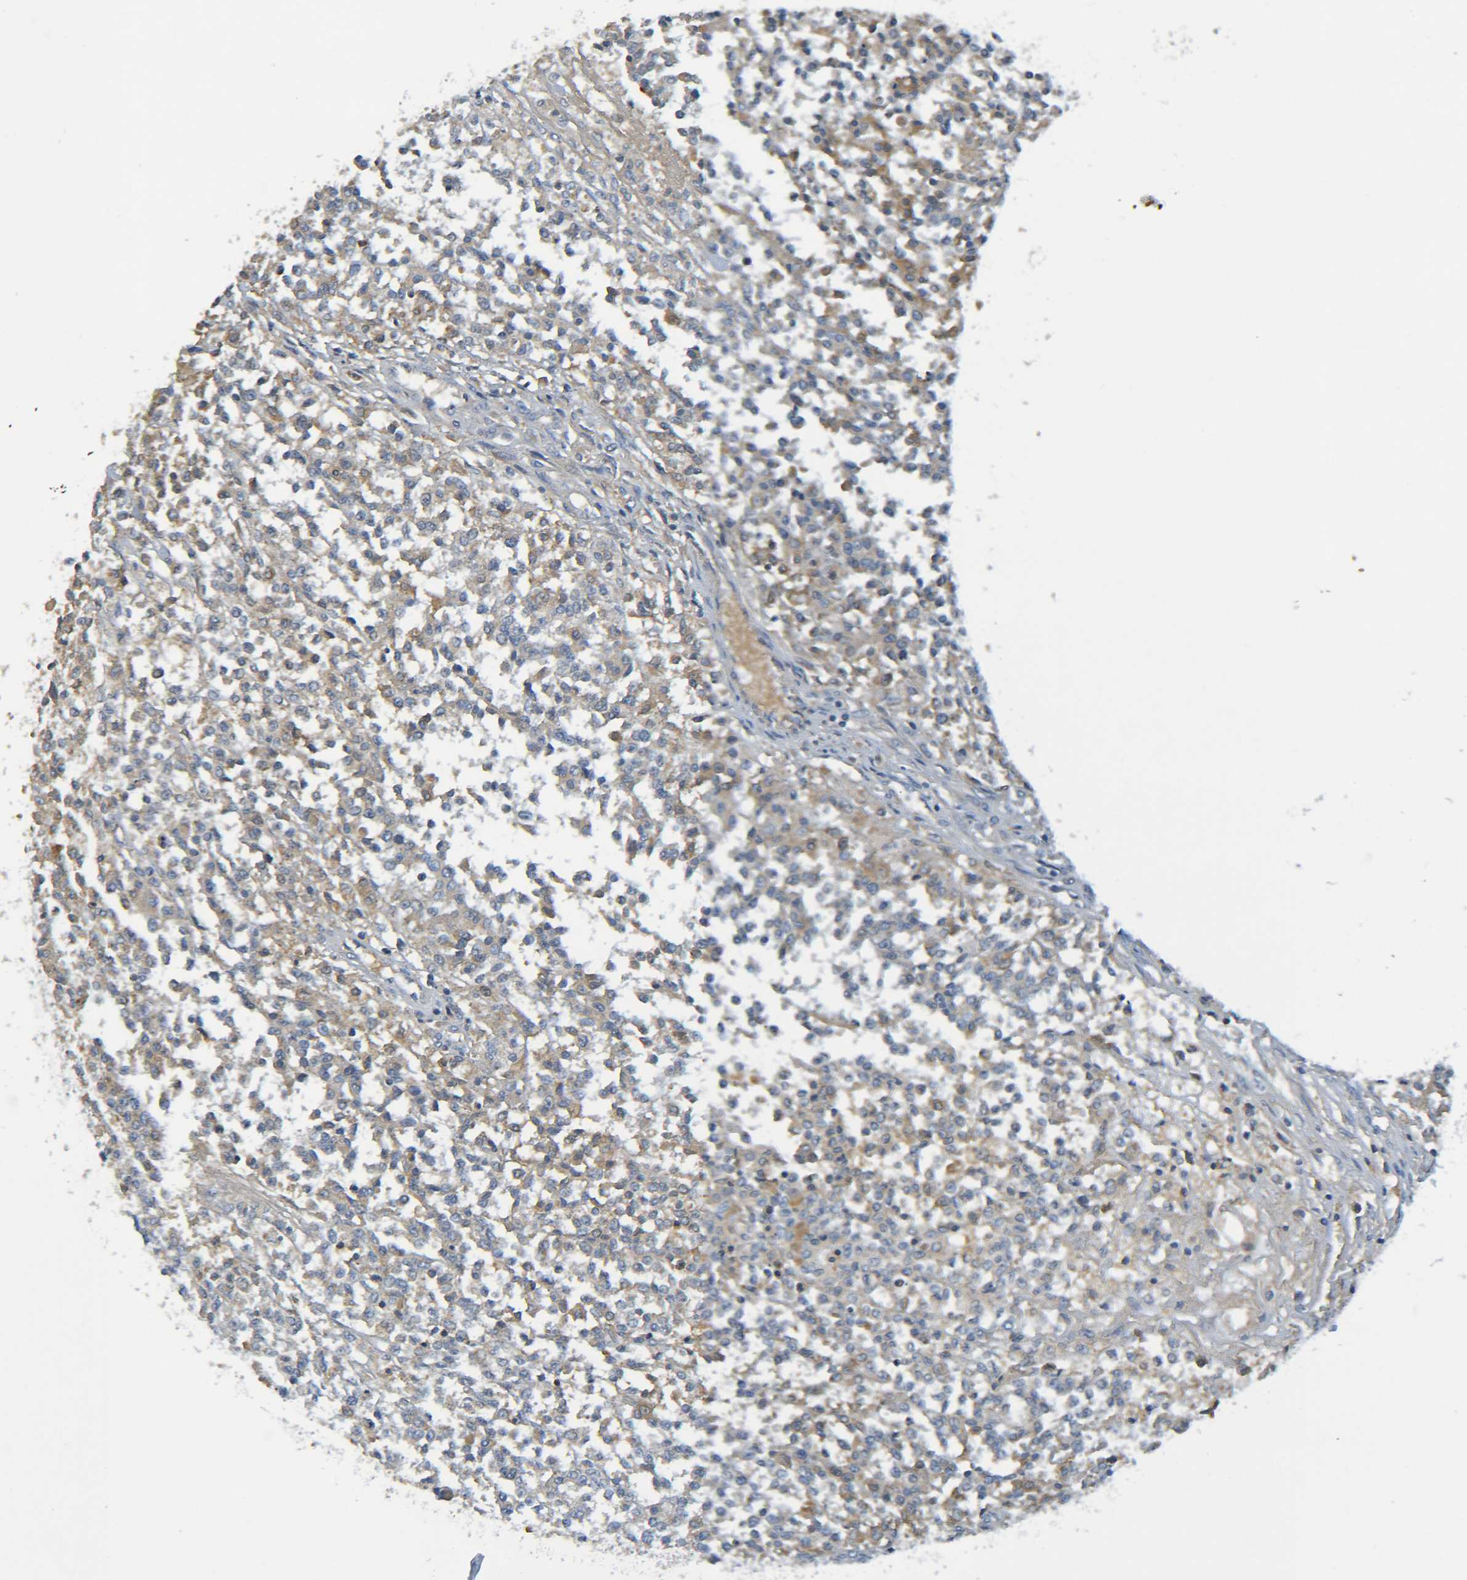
{"staining": {"intensity": "moderate", "quantity": ">75%", "location": "cytoplasmic/membranous"}, "tissue": "testis cancer", "cell_type": "Tumor cells", "image_type": "cancer", "snomed": [{"axis": "morphology", "description": "Seminoma, NOS"}, {"axis": "topography", "description": "Testis"}], "caption": "IHC of testis cancer displays medium levels of moderate cytoplasmic/membranous positivity in about >75% of tumor cells.", "gene": "C1QA", "patient": {"sex": "male", "age": 59}}